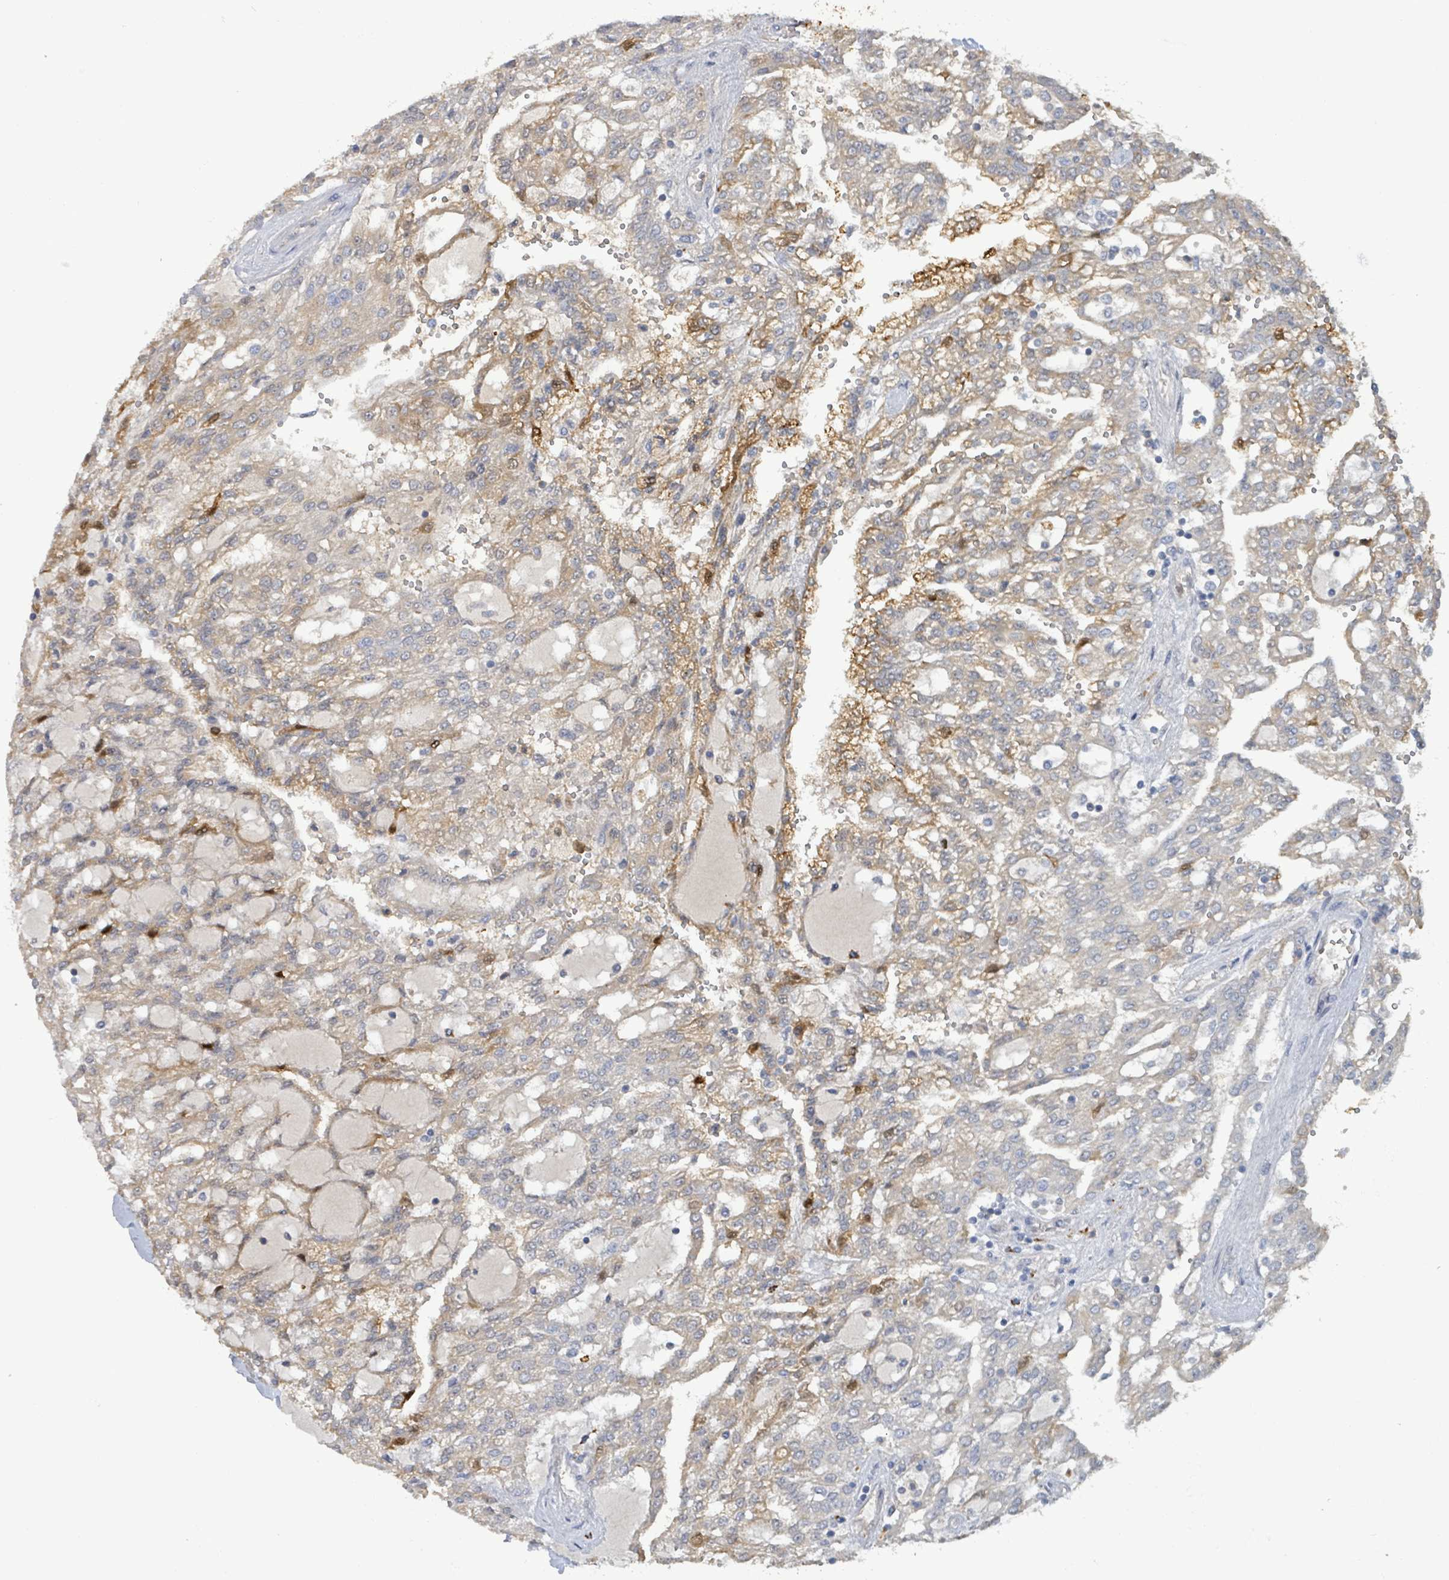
{"staining": {"intensity": "weak", "quantity": ">75%", "location": "cytoplasmic/membranous"}, "tissue": "renal cancer", "cell_type": "Tumor cells", "image_type": "cancer", "snomed": [{"axis": "morphology", "description": "Adenocarcinoma, NOS"}, {"axis": "topography", "description": "Kidney"}], "caption": "Renal cancer tissue demonstrates weak cytoplasmic/membranous staining in approximately >75% of tumor cells, visualized by immunohistochemistry.", "gene": "PGAM1", "patient": {"sex": "male", "age": 63}}